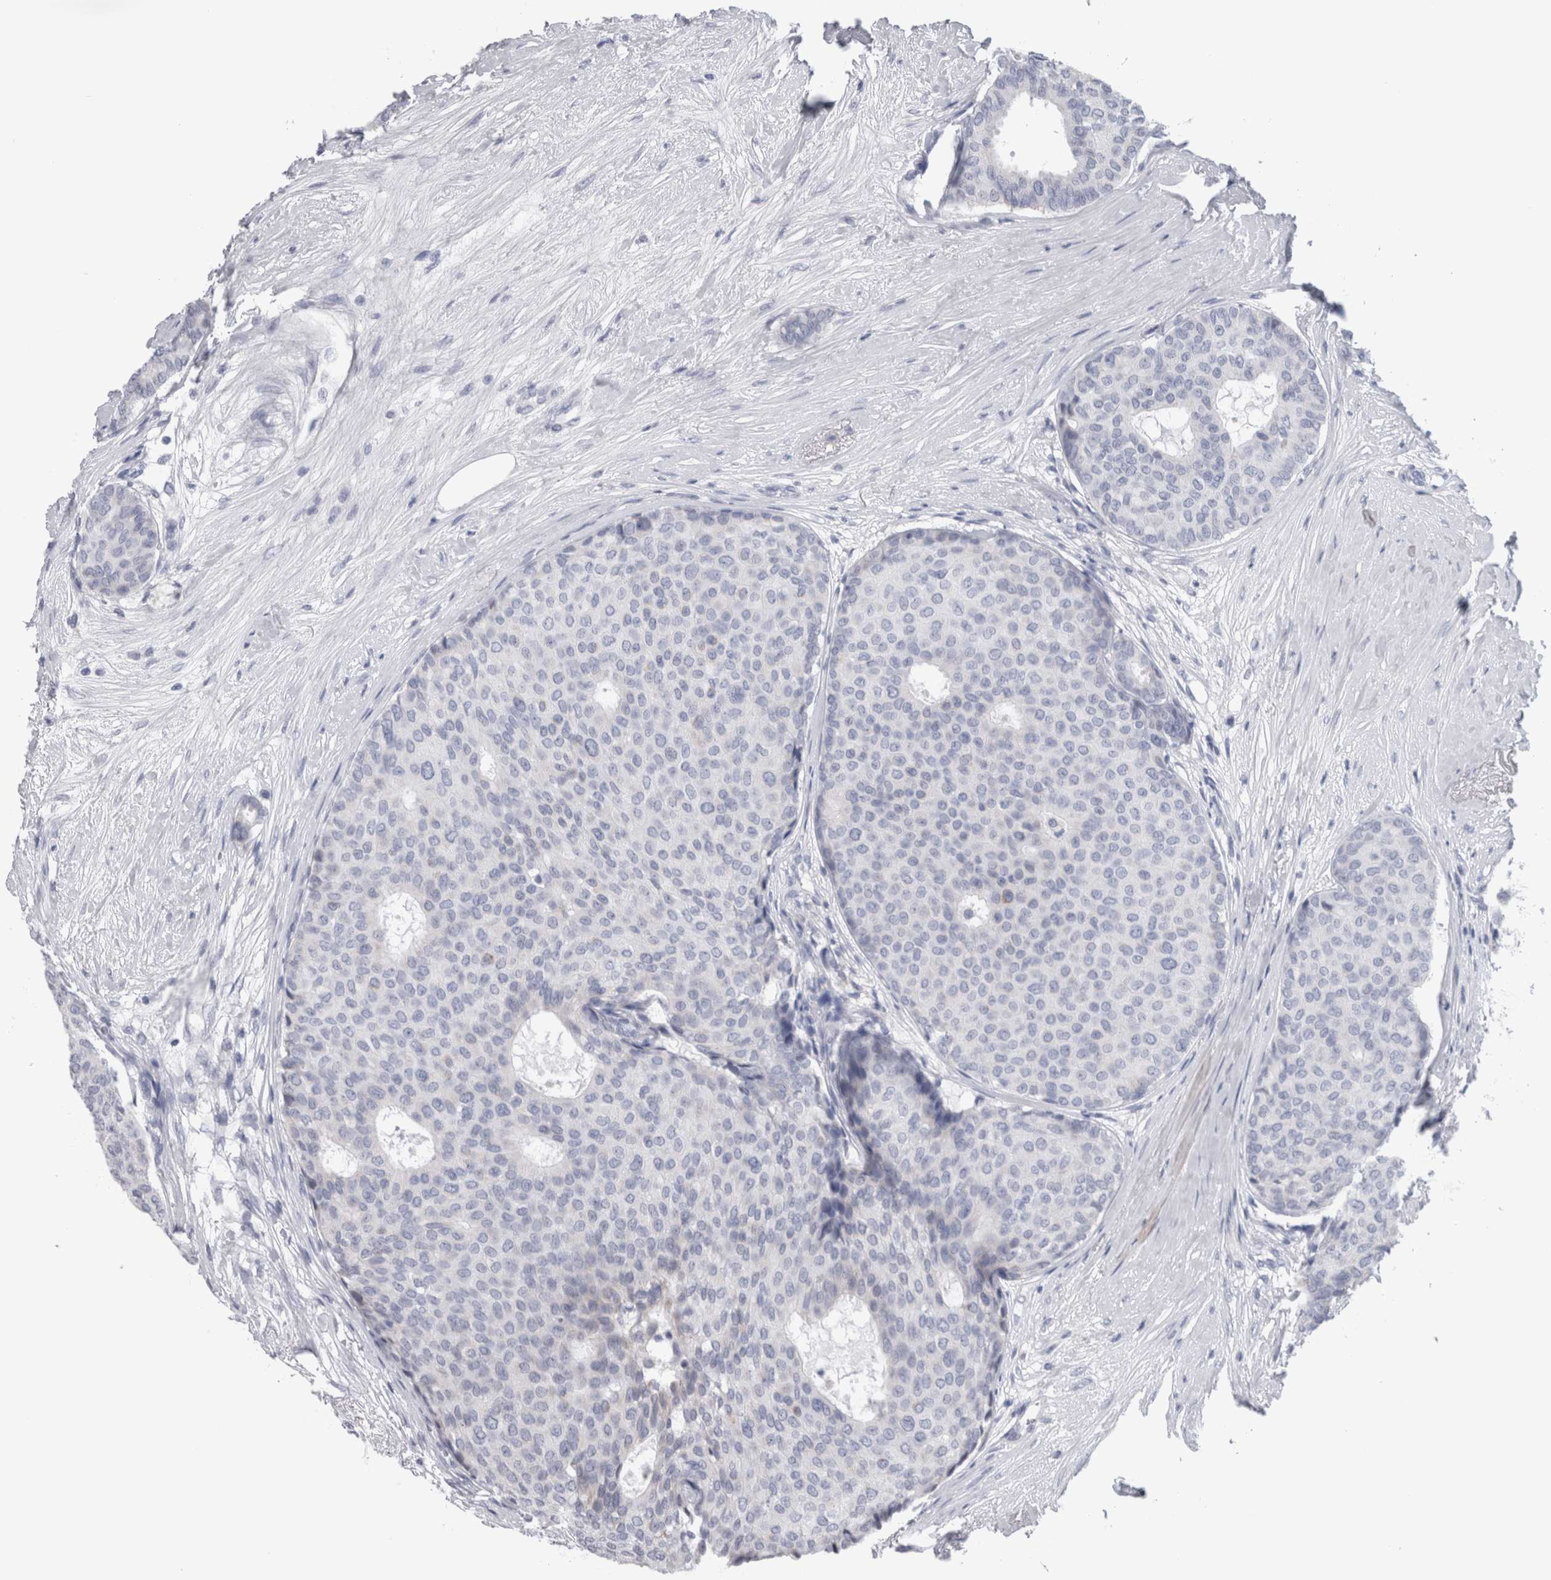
{"staining": {"intensity": "negative", "quantity": "none", "location": "none"}, "tissue": "breast cancer", "cell_type": "Tumor cells", "image_type": "cancer", "snomed": [{"axis": "morphology", "description": "Duct carcinoma"}, {"axis": "topography", "description": "Breast"}], "caption": "IHC micrograph of neoplastic tissue: human intraductal carcinoma (breast) stained with DAB shows no significant protein expression in tumor cells. The staining is performed using DAB brown chromogen with nuclei counter-stained in using hematoxylin.", "gene": "GDAP1", "patient": {"sex": "female", "age": 75}}